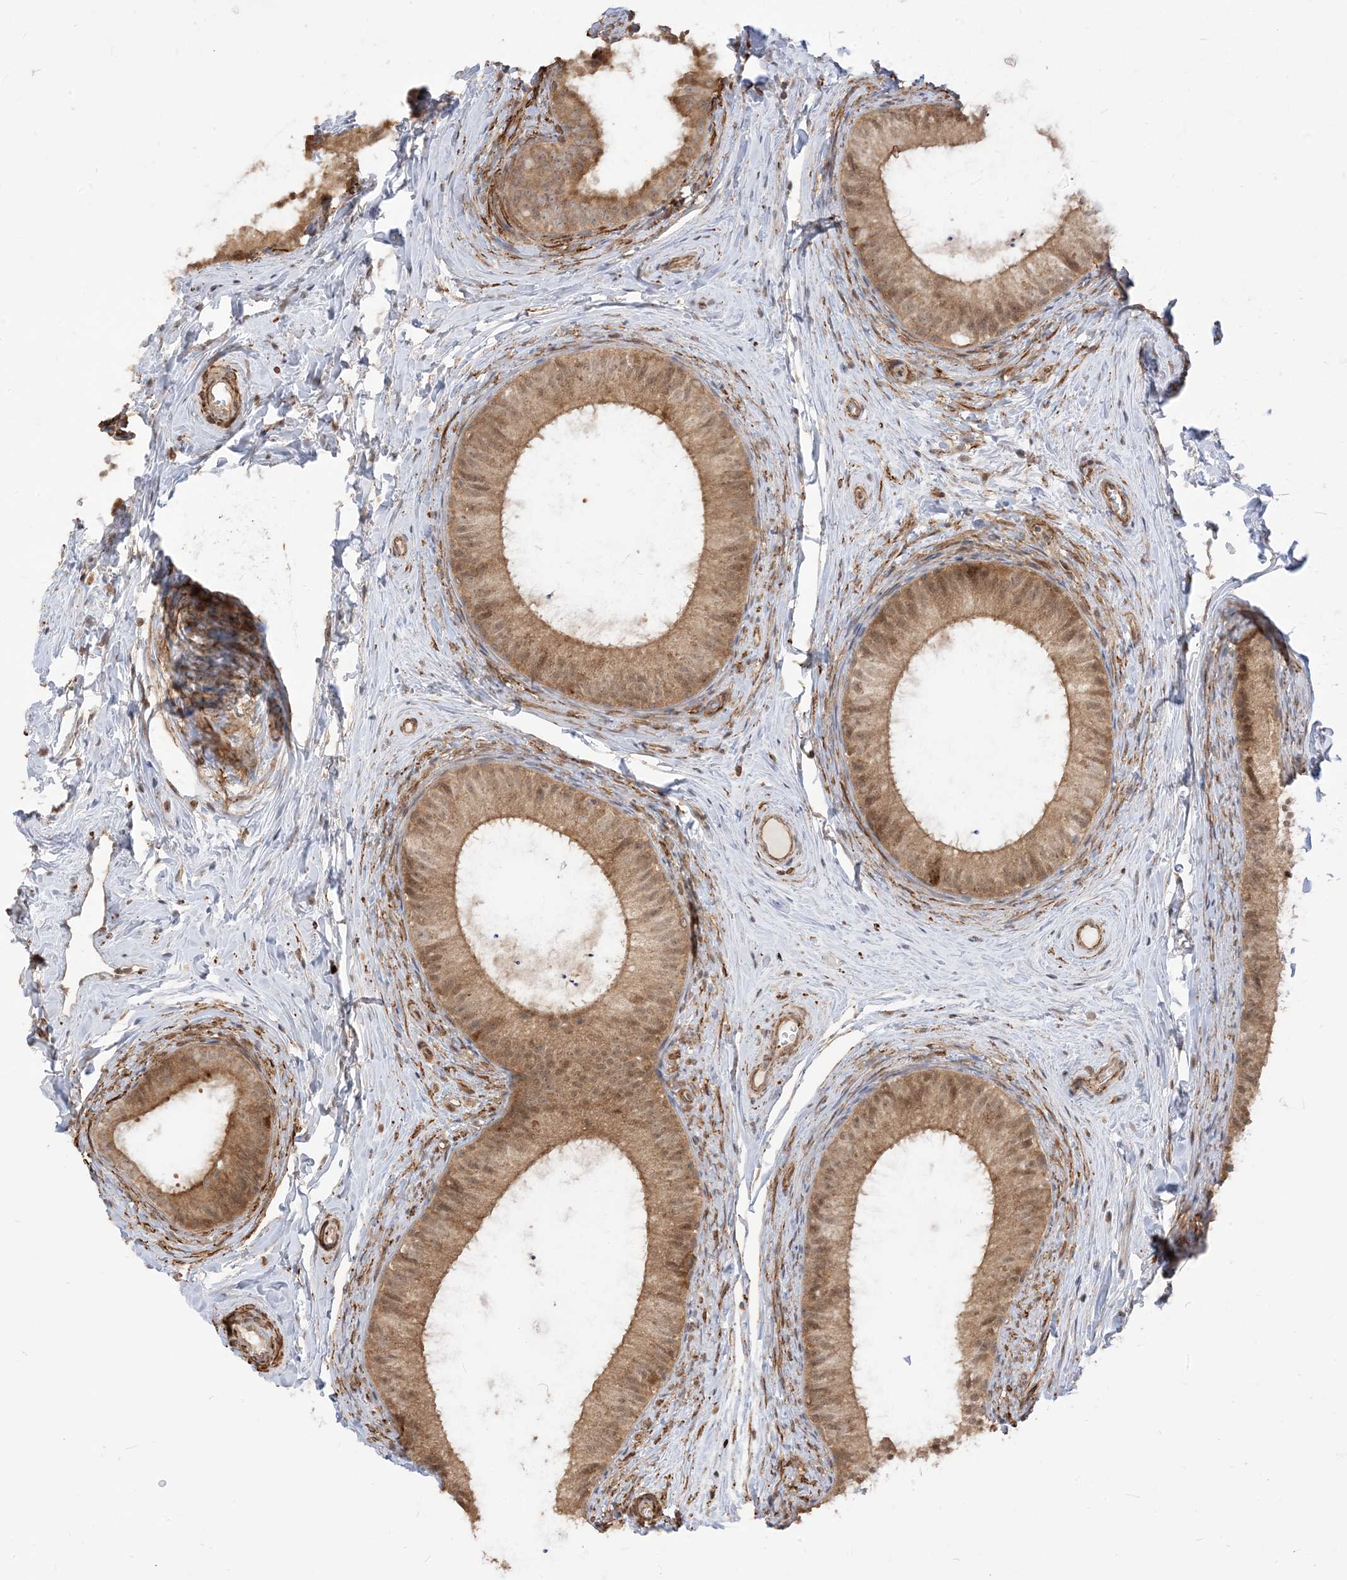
{"staining": {"intensity": "moderate", "quantity": ">75%", "location": "cytoplasmic/membranous"}, "tissue": "epididymis", "cell_type": "Glandular cells", "image_type": "normal", "snomed": [{"axis": "morphology", "description": "Normal tissue, NOS"}, {"axis": "topography", "description": "Epididymis"}], "caption": "An IHC image of normal tissue is shown. Protein staining in brown labels moderate cytoplasmic/membranous positivity in epididymis within glandular cells.", "gene": "TBCC", "patient": {"sex": "male", "age": 34}}